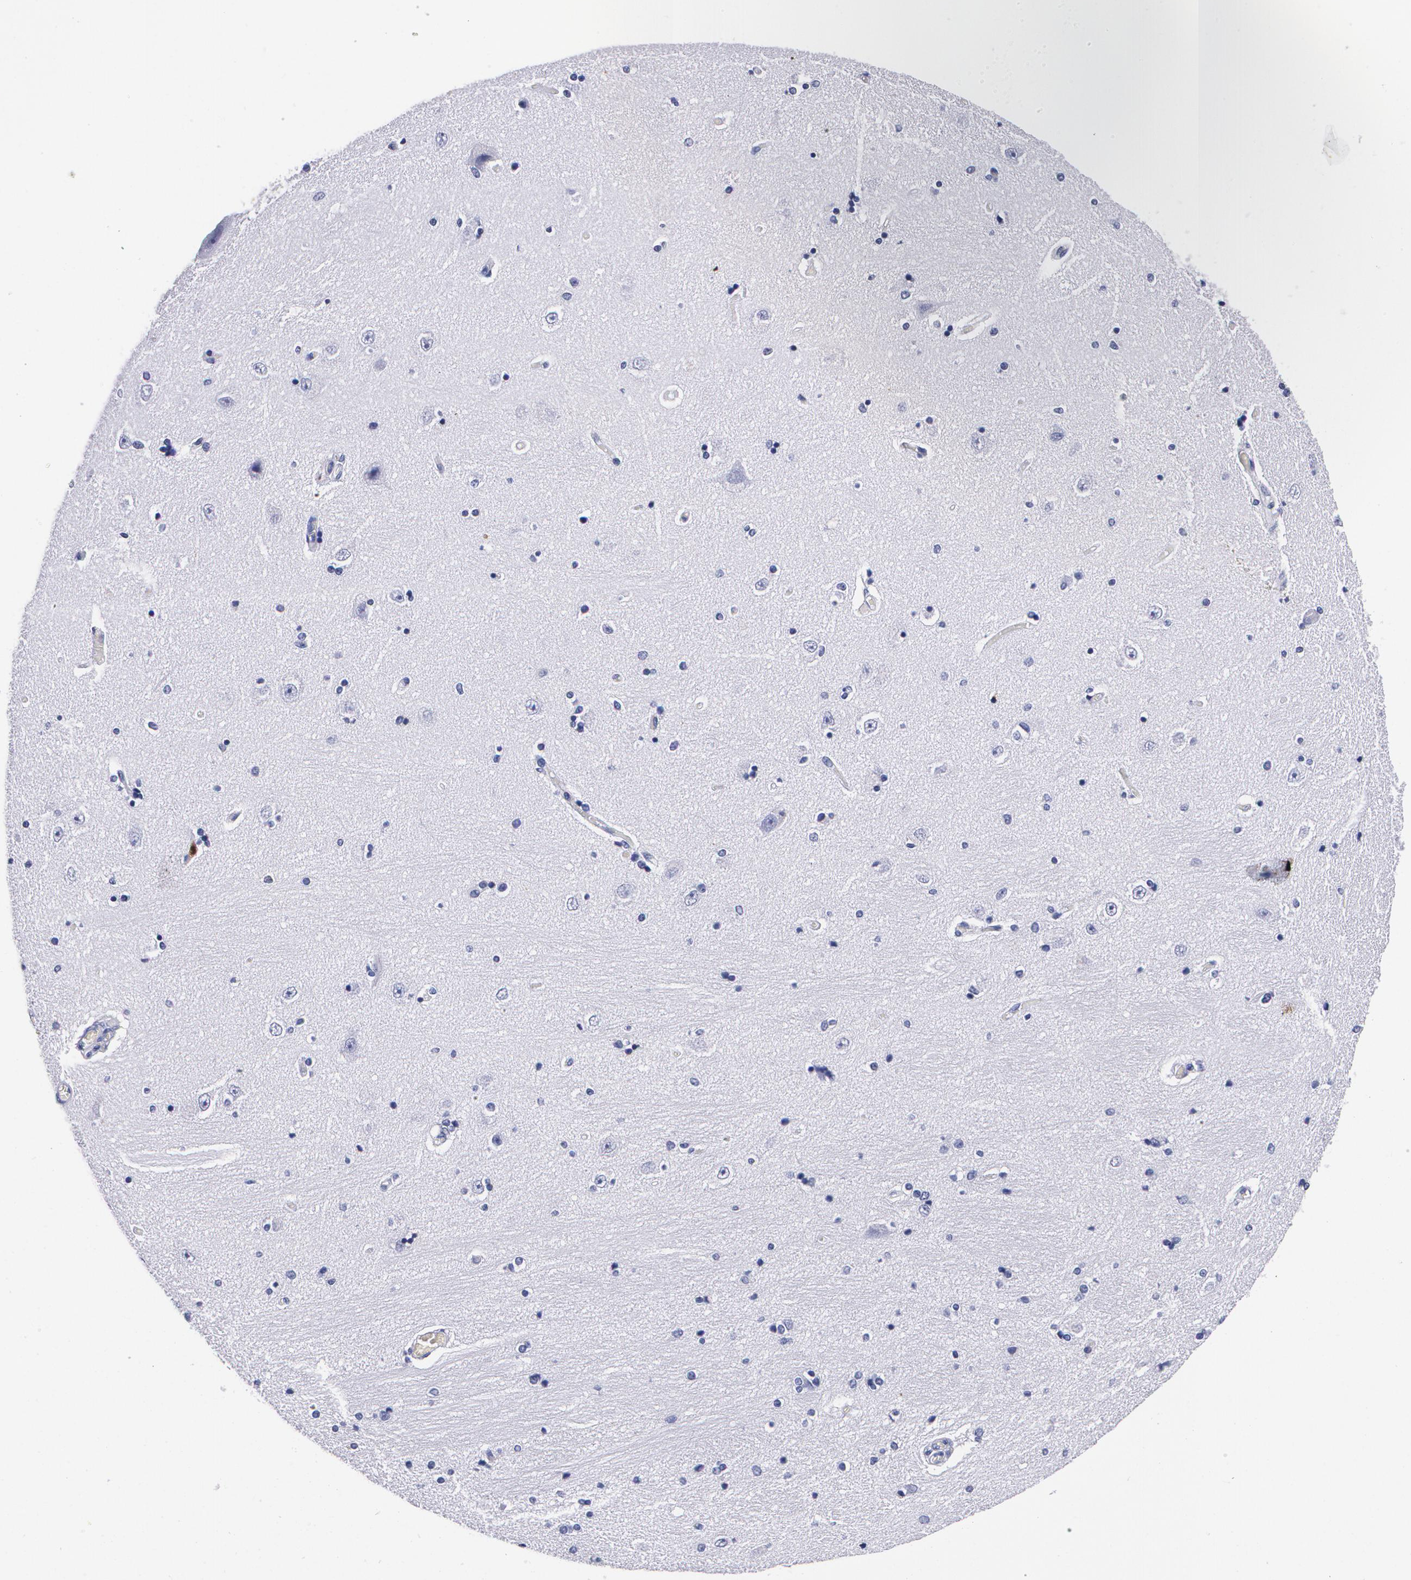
{"staining": {"intensity": "negative", "quantity": "none", "location": "none"}, "tissue": "hippocampus", "cell_type": "Glial cells", "image_type": "normal", "snomed": [{"axis": "morphology", "description": "Normal tissue, NOS"}, {"axis": "topography", "description": "Hippocampus"}], "caption": "Glial cells are negative for brown protein staining in normal hippocampus. Brightfield microscopy of immunohistochemistry (IHC) stained with DAB (brown) and hematoxylin (blue), captured at high magnification.", "gene": "S100A8", "patient": {"sex": "female", "age": 54}}